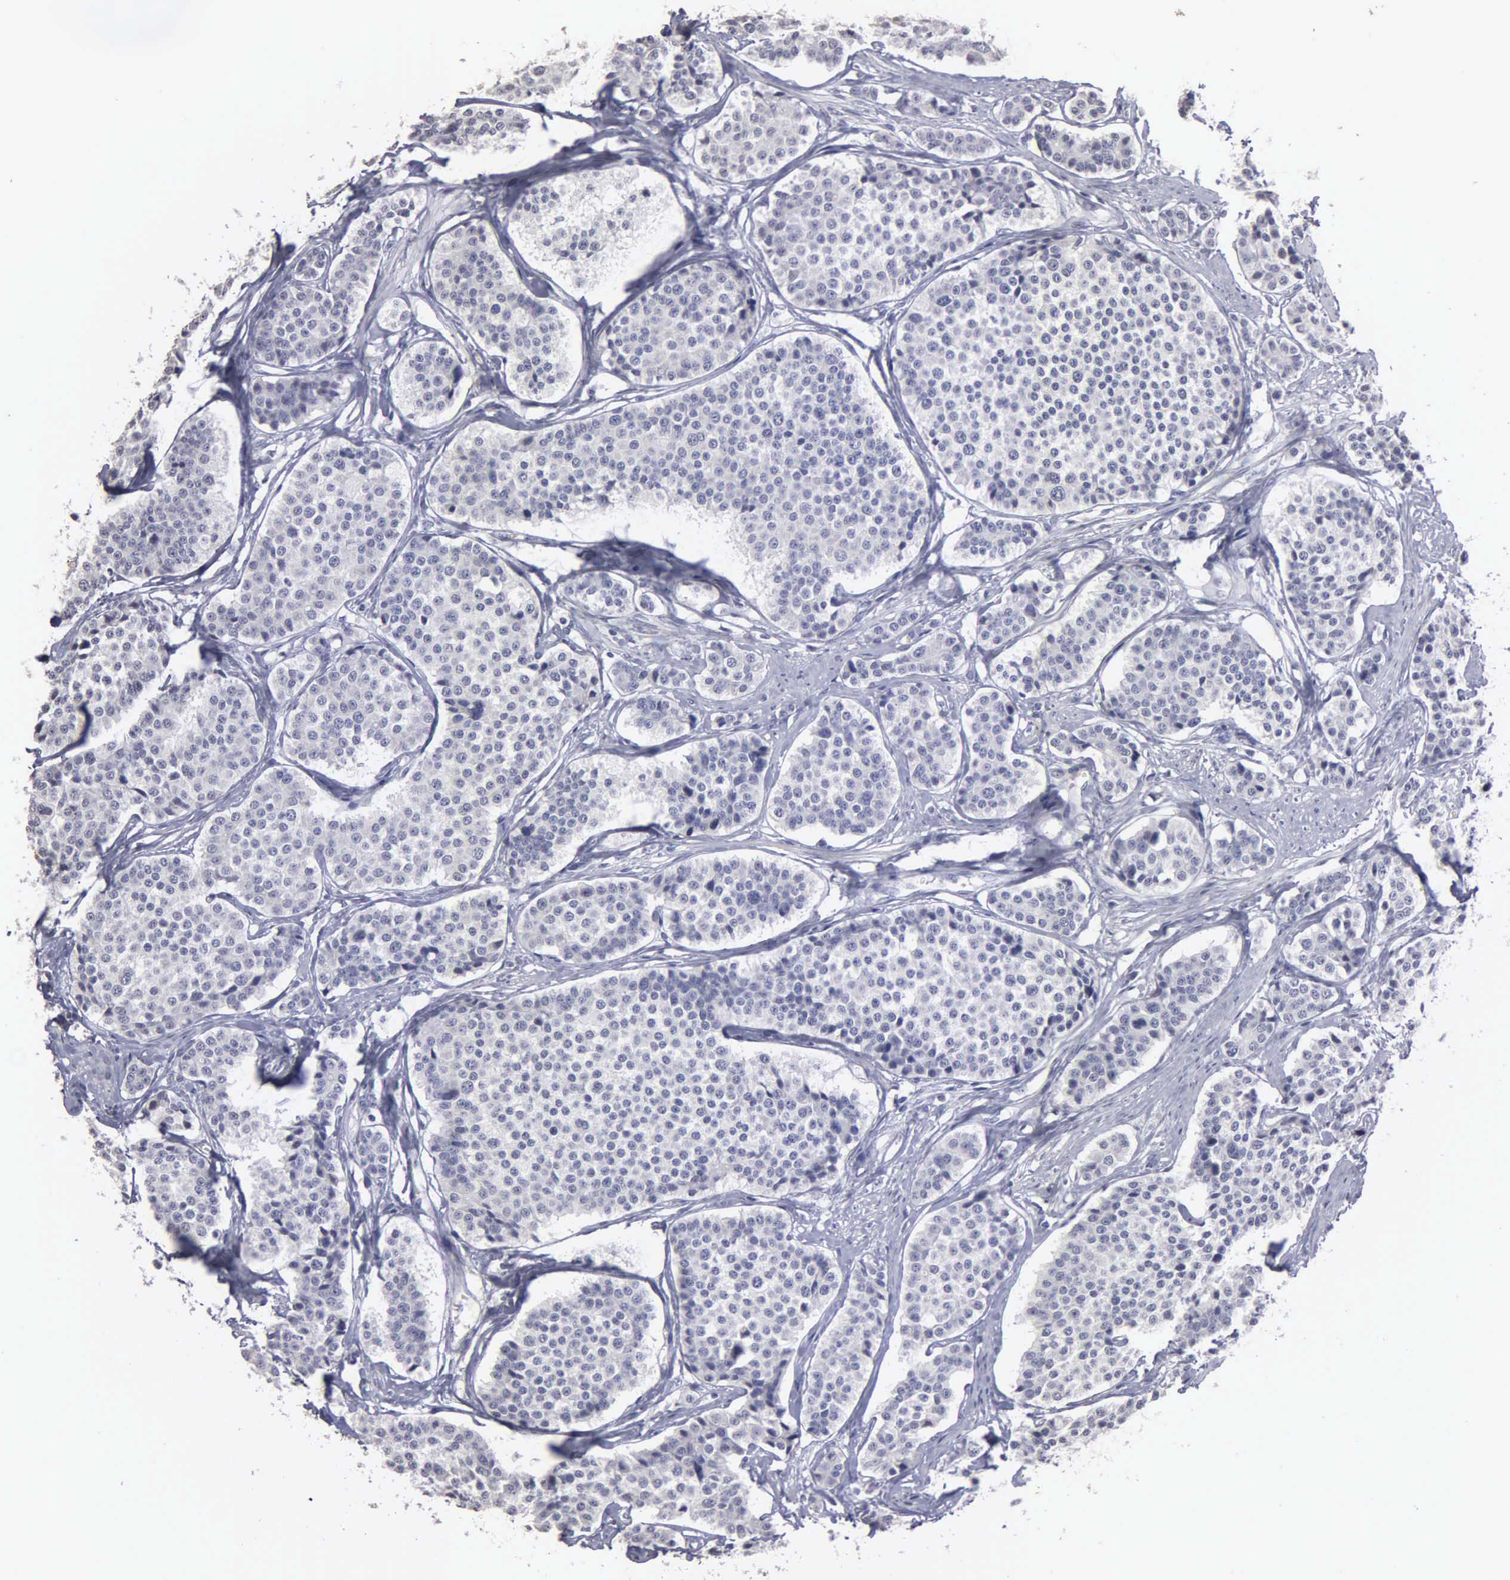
{"staining": {"intensity": "negative", "quantity": "none", "location": "none"}, "tissue": "carcinoid", "cell_type": "Tumor cells", "image_type": "cancer", "snomed": [{"axis": "morphology", "description": "Carcinoid, malignant, NOS"}, {"axis": "topography", "description": "Small intestine"}], "caption": "Tumor cells show no significant positivity in carcinoid (malignant). (Stains: DAB immunohistochemistry with hematoxylin counter stain, Microscopy: brightfield microscopy at high magnification).", "gene": "UPB1", "patient": {"sex": "male", "age": 60}}